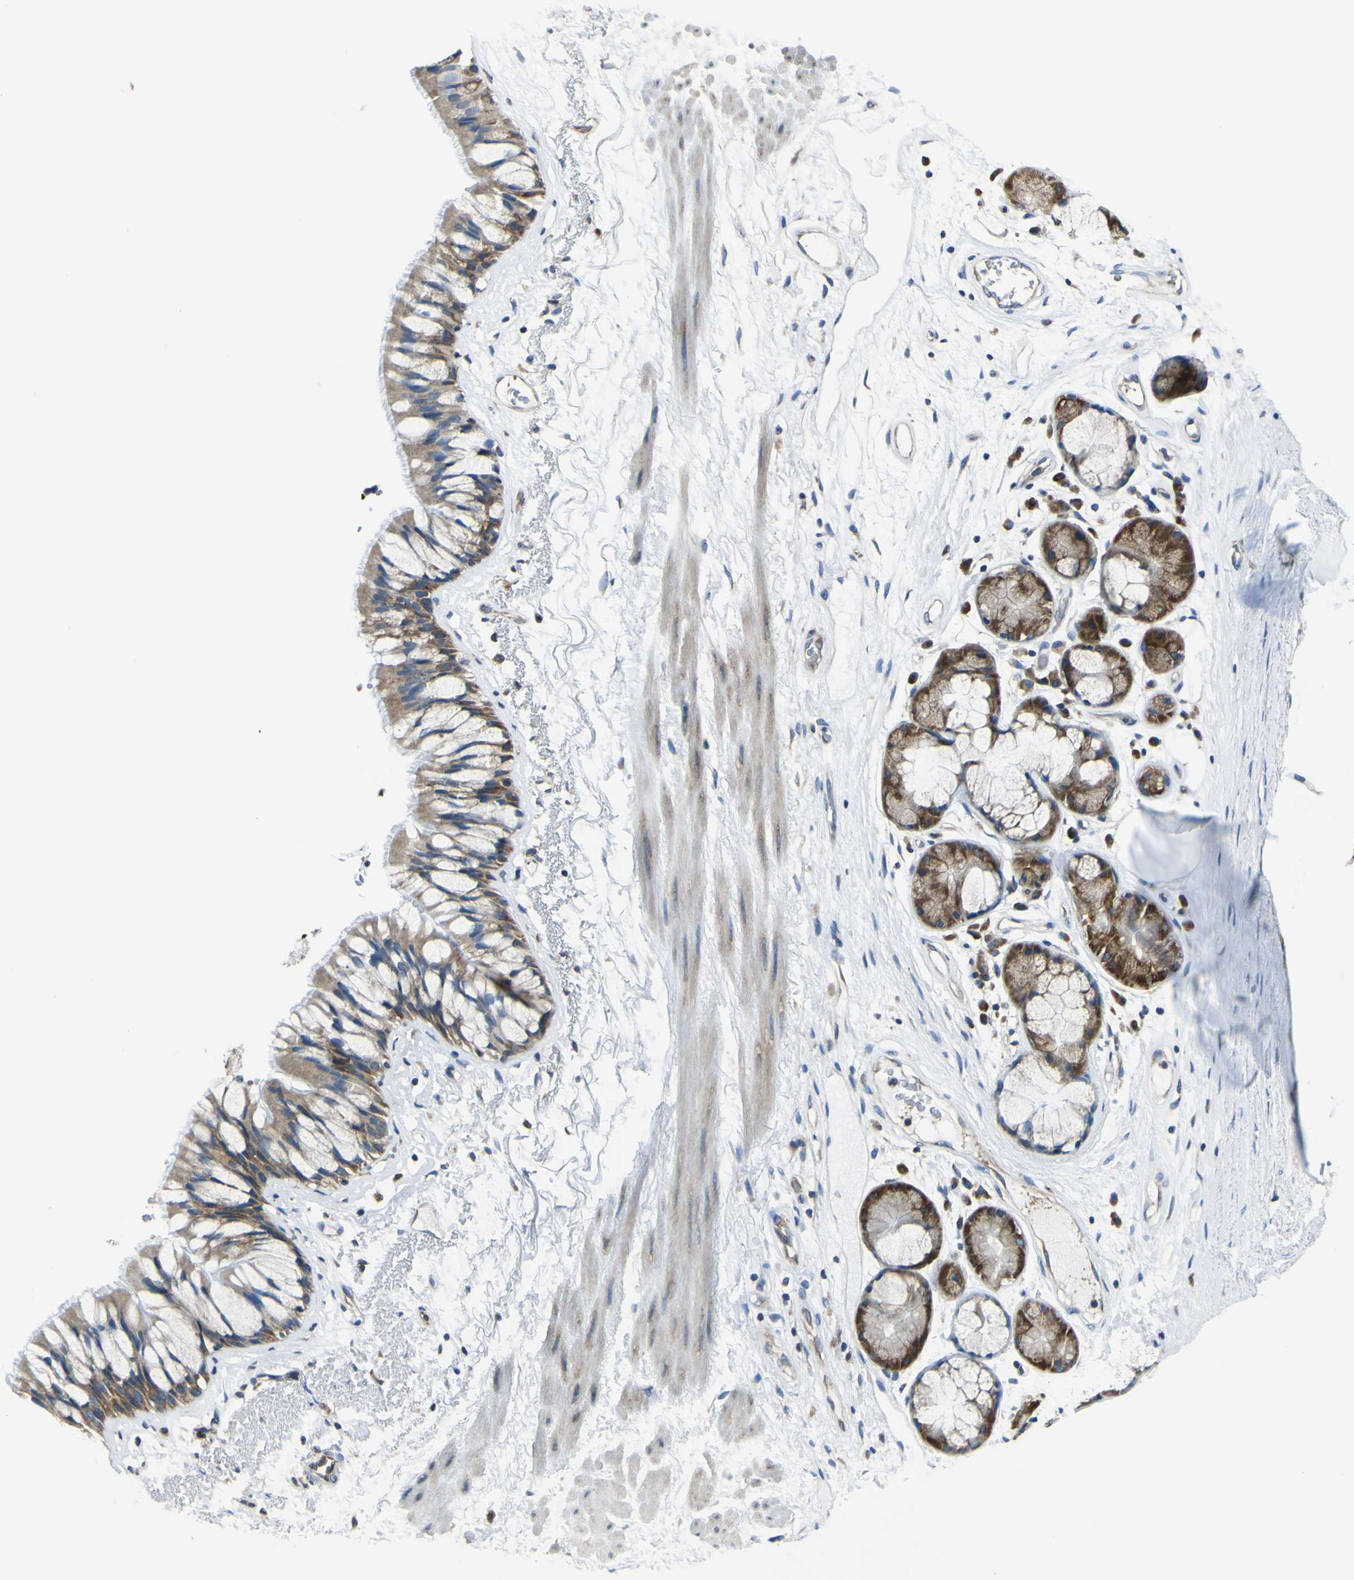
{"staining": {"intensity": "moderate", "quantity": ">75%", "location": "cytoplasmic/membranous"}, "tissue": "bronchus", "cell_type": "Respiratory epithelial cells", "image_type": "normal", "snomed": [{"axis": "morphology", "description": "Normal tissue, NOS"}, {"axis": "topography", "description": "Bronchus"}], "caption": "Immunohistochemistry histopathology image of unremarkable bronchus stained for a protein (brown), which exhibits medium levels of moderate cytoplasmic/membranous positivity in approximately >75% of respiratory epithelial cells.", "gene": "STIM1", "patient": {"sex": "male", "age": 66}}